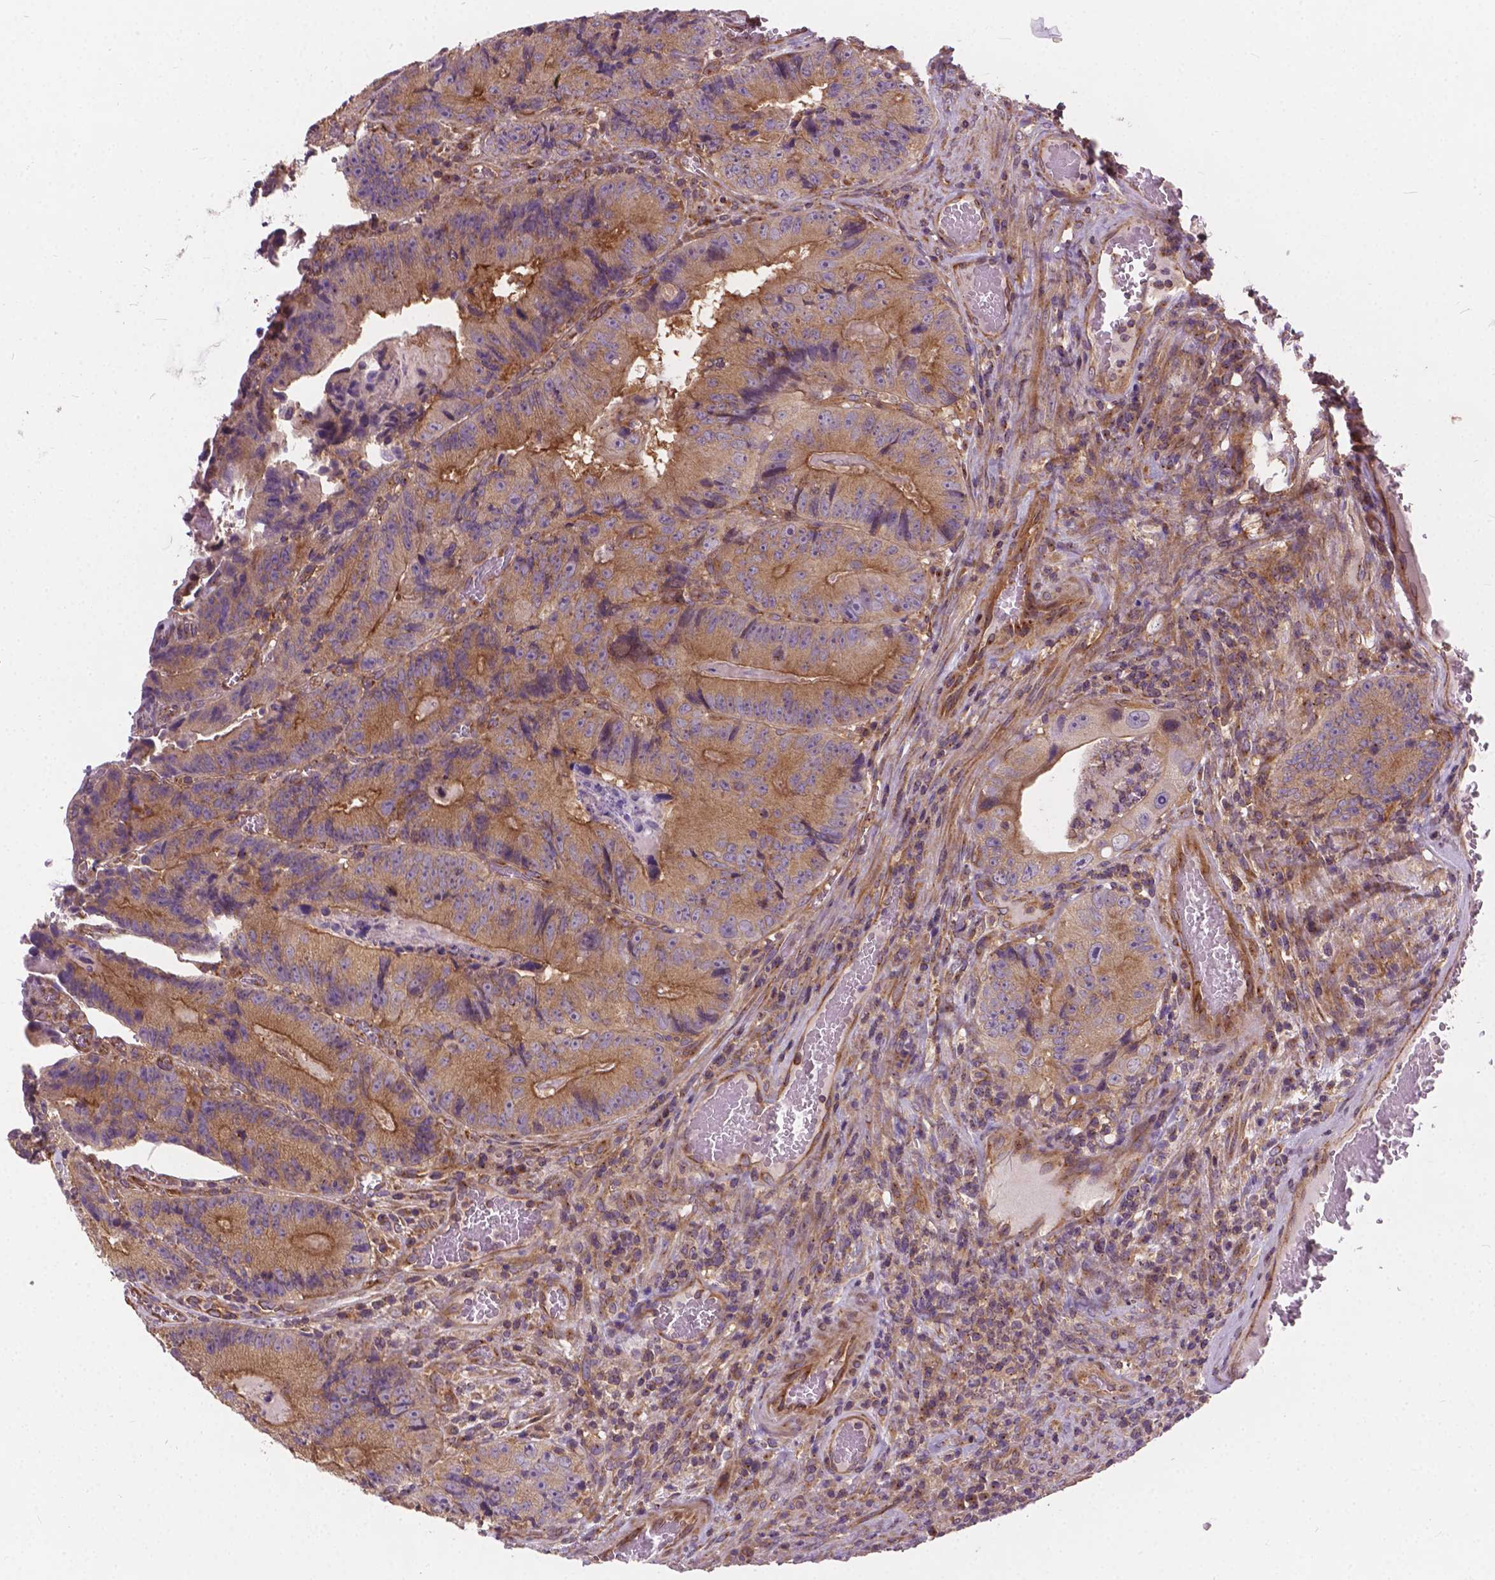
{"staining": {"intensity": "moderate", "quantity": ">75%", "location": "cytoplasmic/membranous"}, "tissue": "colorectal cancer", "cell_type": "Tumor cells", "image_type": "cancer", "snomed": [{"axis": "morphology", "description": "Adenocarcinoma, NOS"}, {"axis": "topography", "description": "Colon"}], "caption": "Colorectal cancer stained for a protein displays moderate cytoplasmic/membranous positivity in tumor cells.", "gene": "MZT1", "patient": {"sex": "female", "age": 86}}